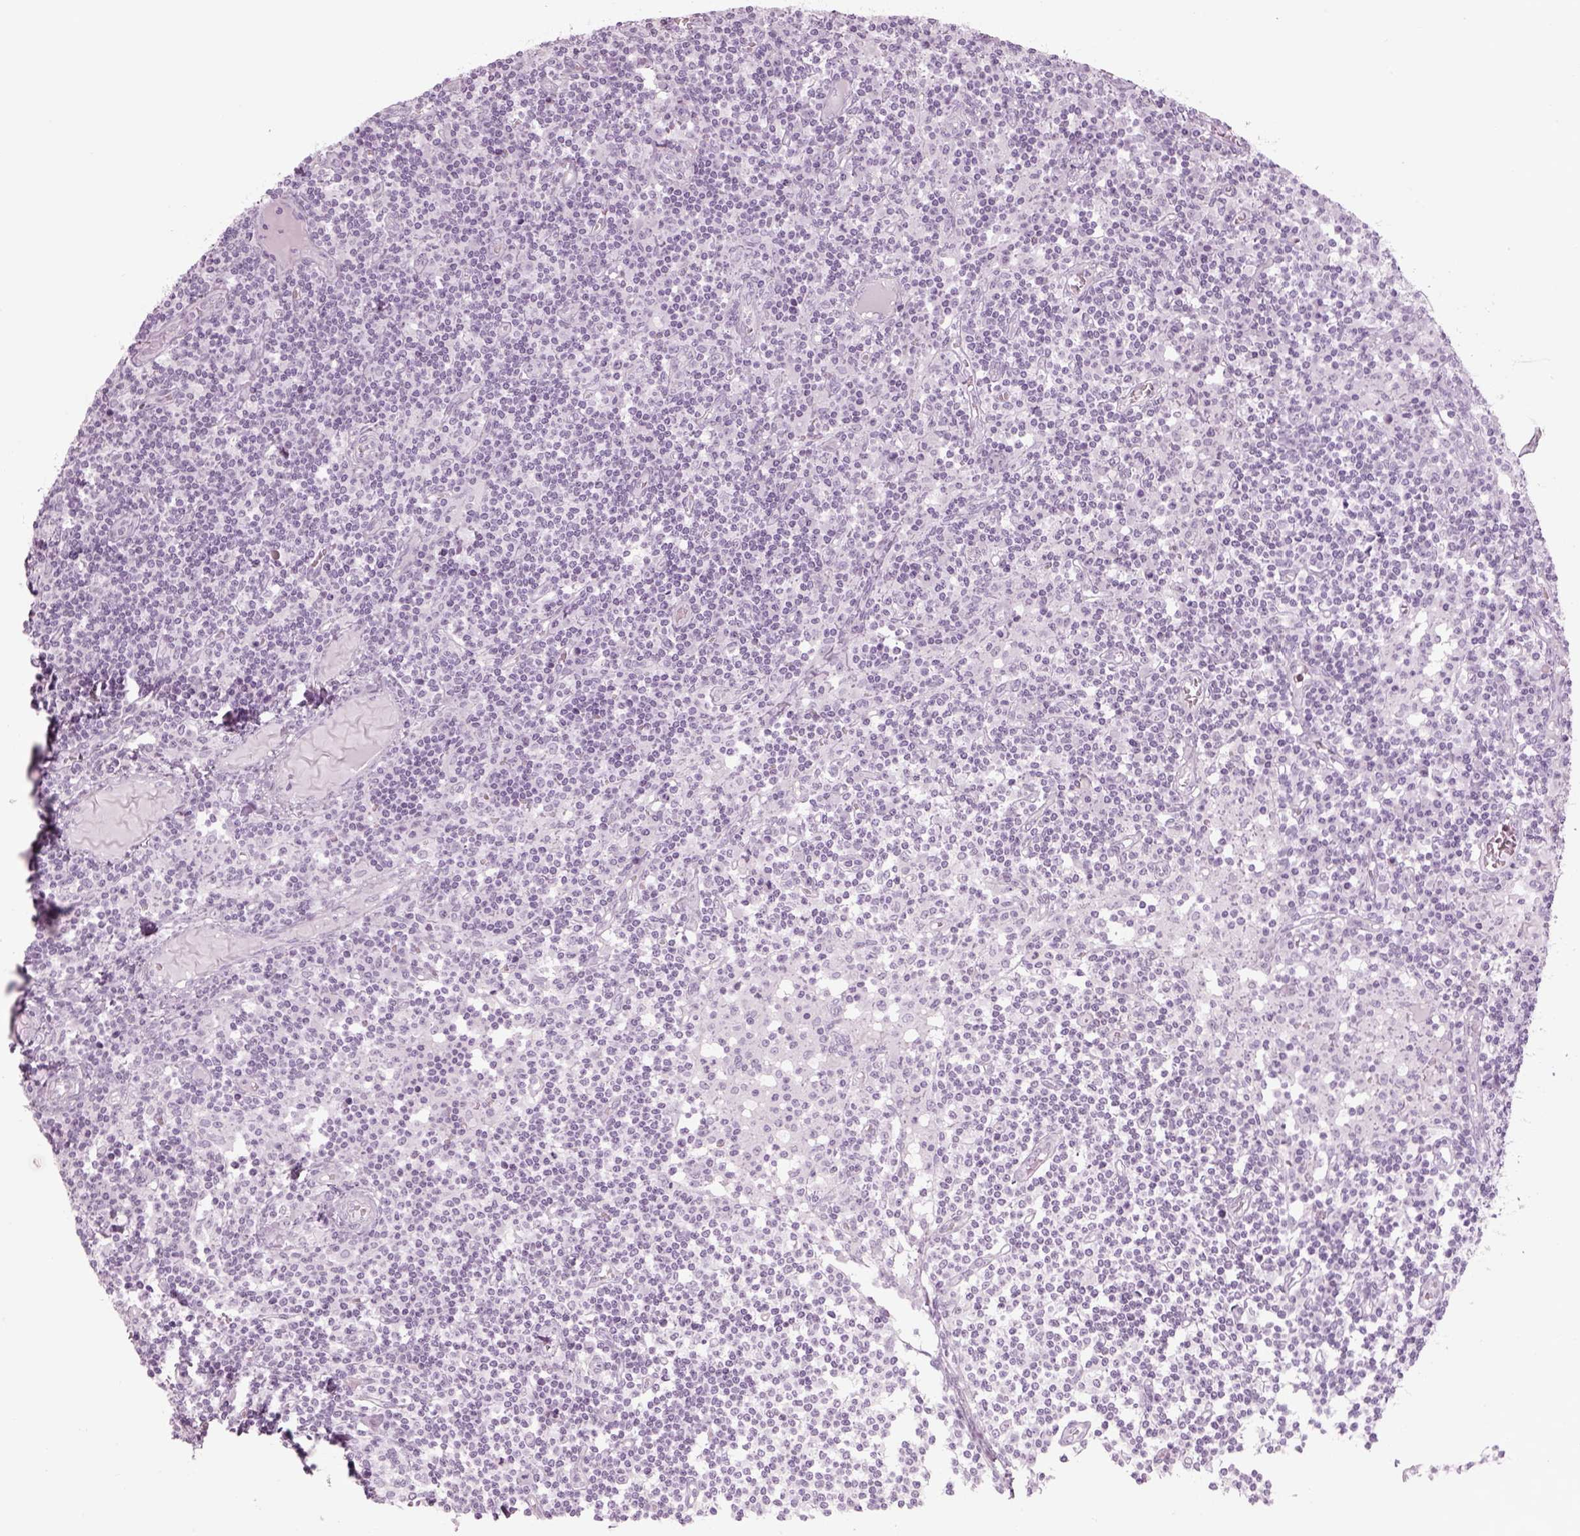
{"staining": {"intensity": "negative", "quantity": "none", "location": "none"}, "tissue": "lymph node", "cell_type": "Germinal center cells", "image_type": "normal", "snomed": [{"axis": "morphology", "description": "Normal tissue, NOS"}, {"axis": "topography", "description": "Lymph node"}], "caption": "Germinal center cells show no significant protein positivity in benign lymph node. (DAB immunohistochemistry (IHC), high magnification).", "gene": "SAG", "patient": {"sex": "female", "age": 72}}